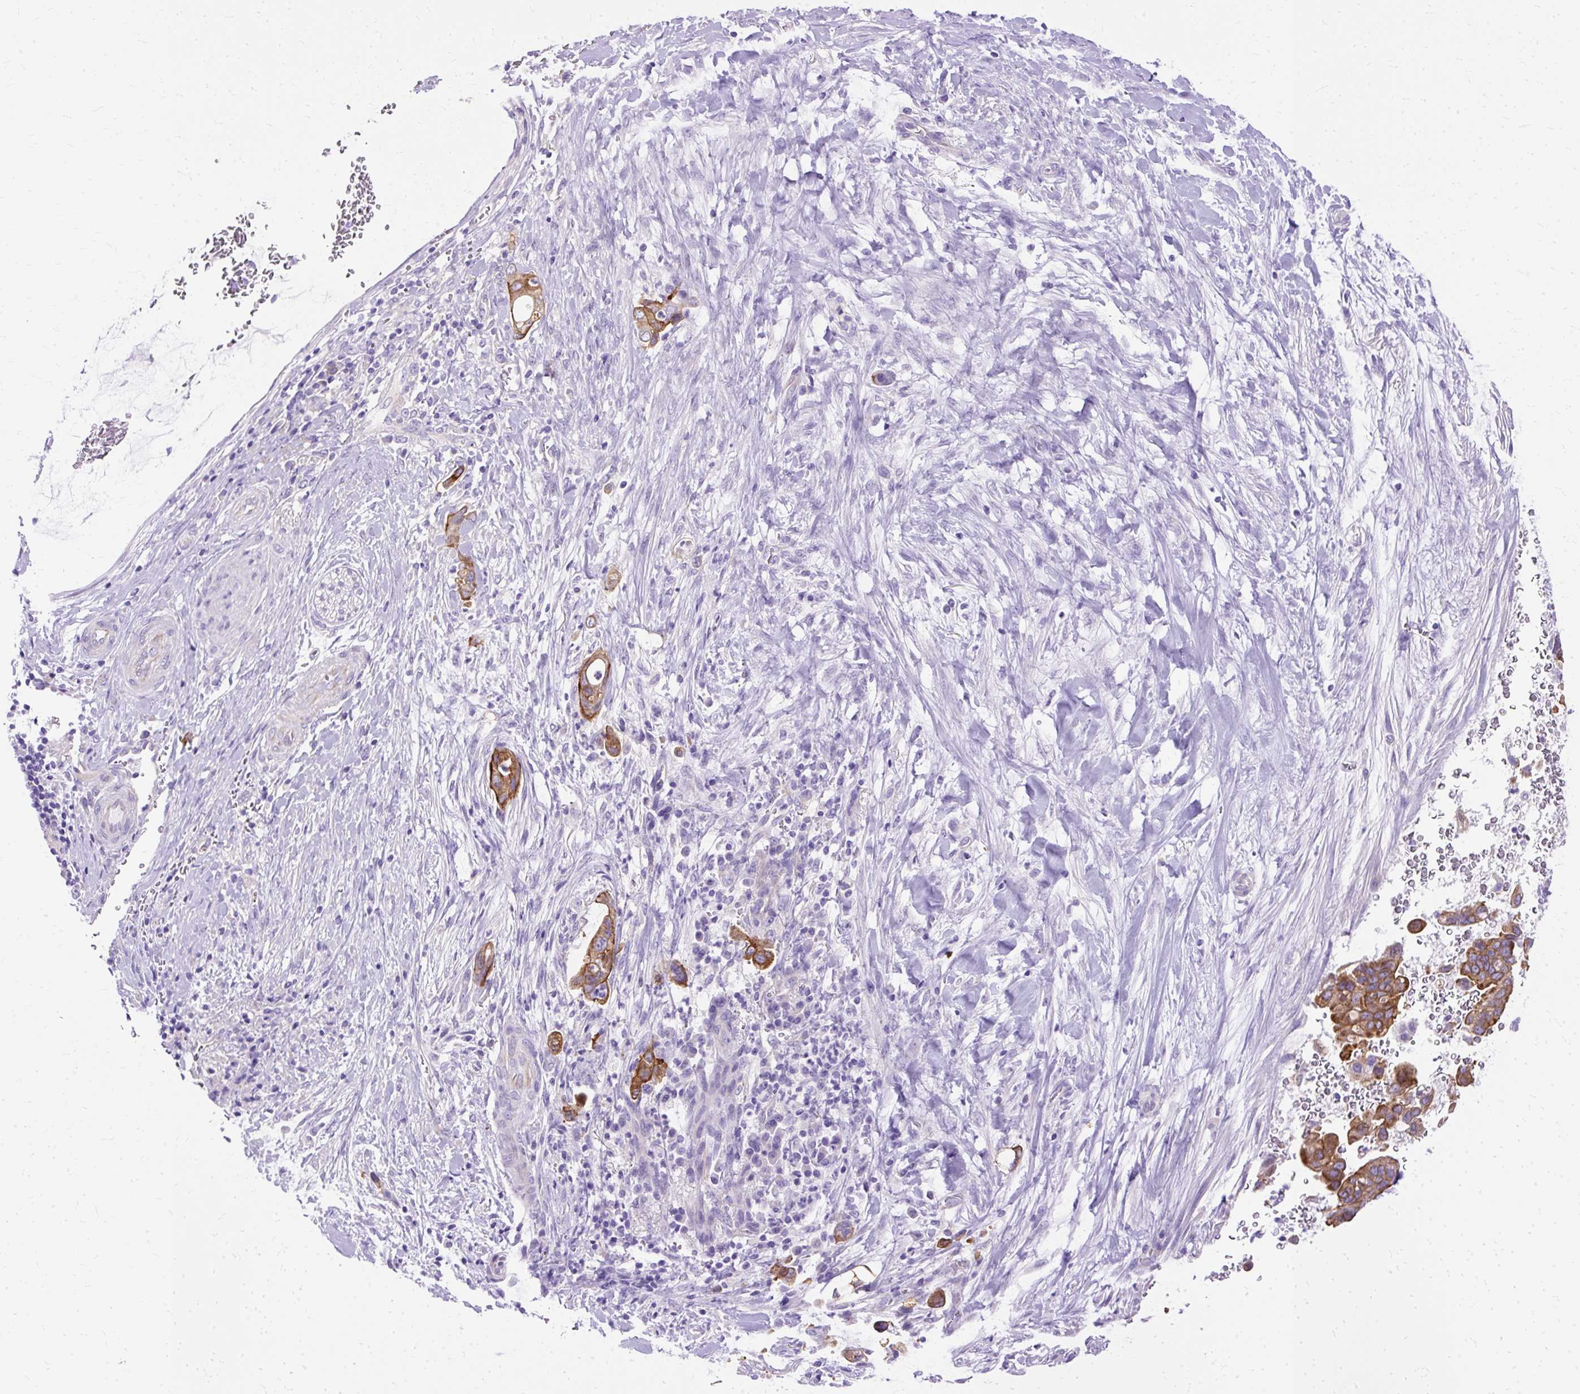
{"staining": {"intensity": "moderate", "quantity": ">75%", "location": "cytoplasmic/membranous"}, "tissue": "pancreatic cancer", "cell_type": "Tumor cells", "image_type": "cancer", "snomed": [{"axis": "morphology", "description": "Adenocarcinoma, NOS"}, {"axis": "topography", "description": "Pancreas"}], "caption": "Protein analysis of pancreatic cancer (adenocarcinoma) tissue demonstrates moderate cytoplasmic/membranous positivity in about >75% of tumor cells.", "gene": "MYO6", "patient": {"sex": "male", "age": 75}}